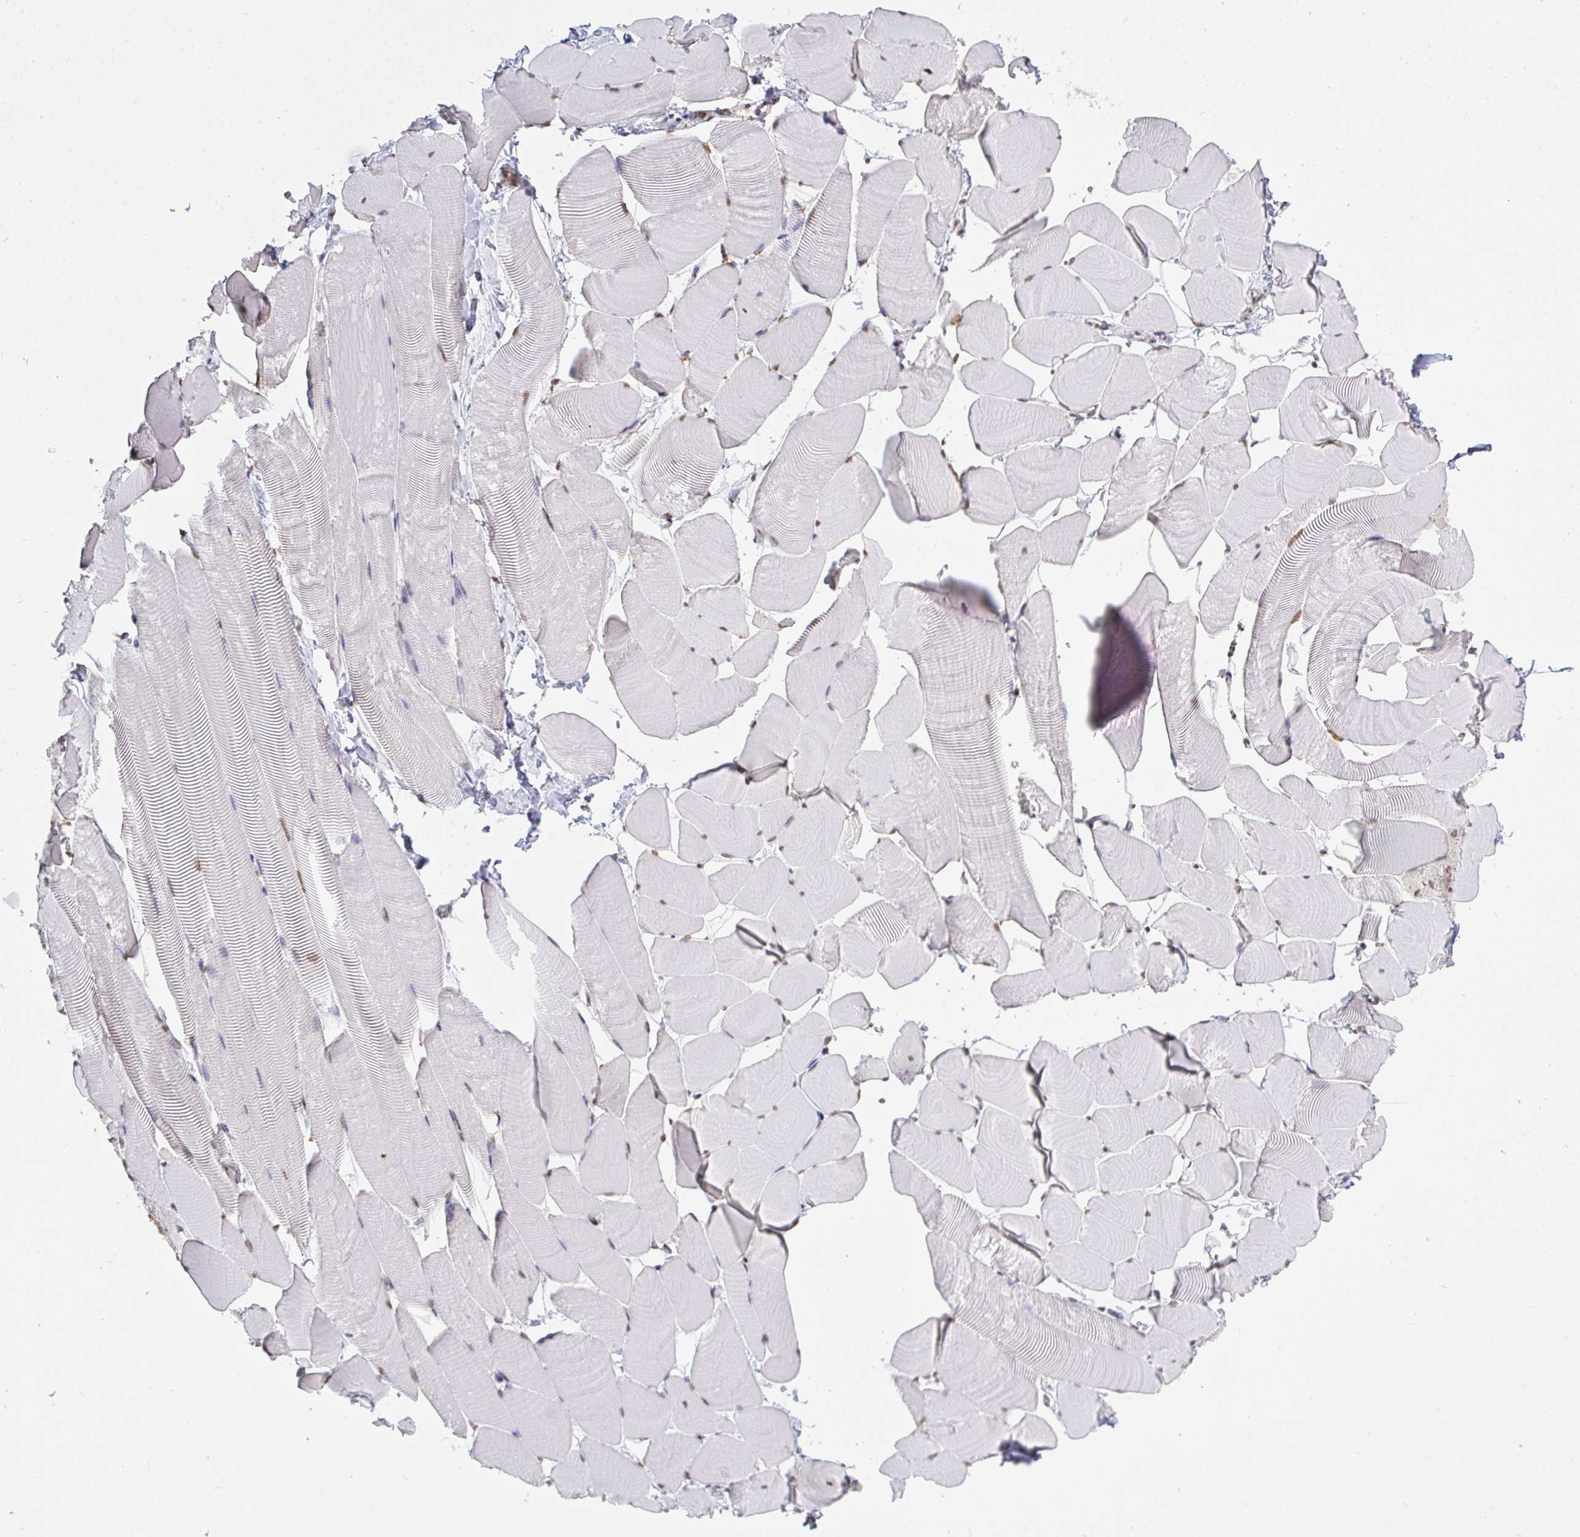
{"staining": {"intensity": "moderate", "quantity": "25%-75%", "location": "nuclear"}, "tissue": "skeletal muscle", "cell_type": "Myocytes", "image_type": "normal", "snomed": [{"axis": "morphology", "description": "Normal tissue, NOS"}, {"axis": "topography", "description": "Skeletal muscle"}], "caption": "Protein expression analysis of normal skeletal muscle exhibits moderate nuclear expression in about 25%-75% of myocytes.", "gene": "SEMA6B", "patient": {"sex": "male", "age": 25}}